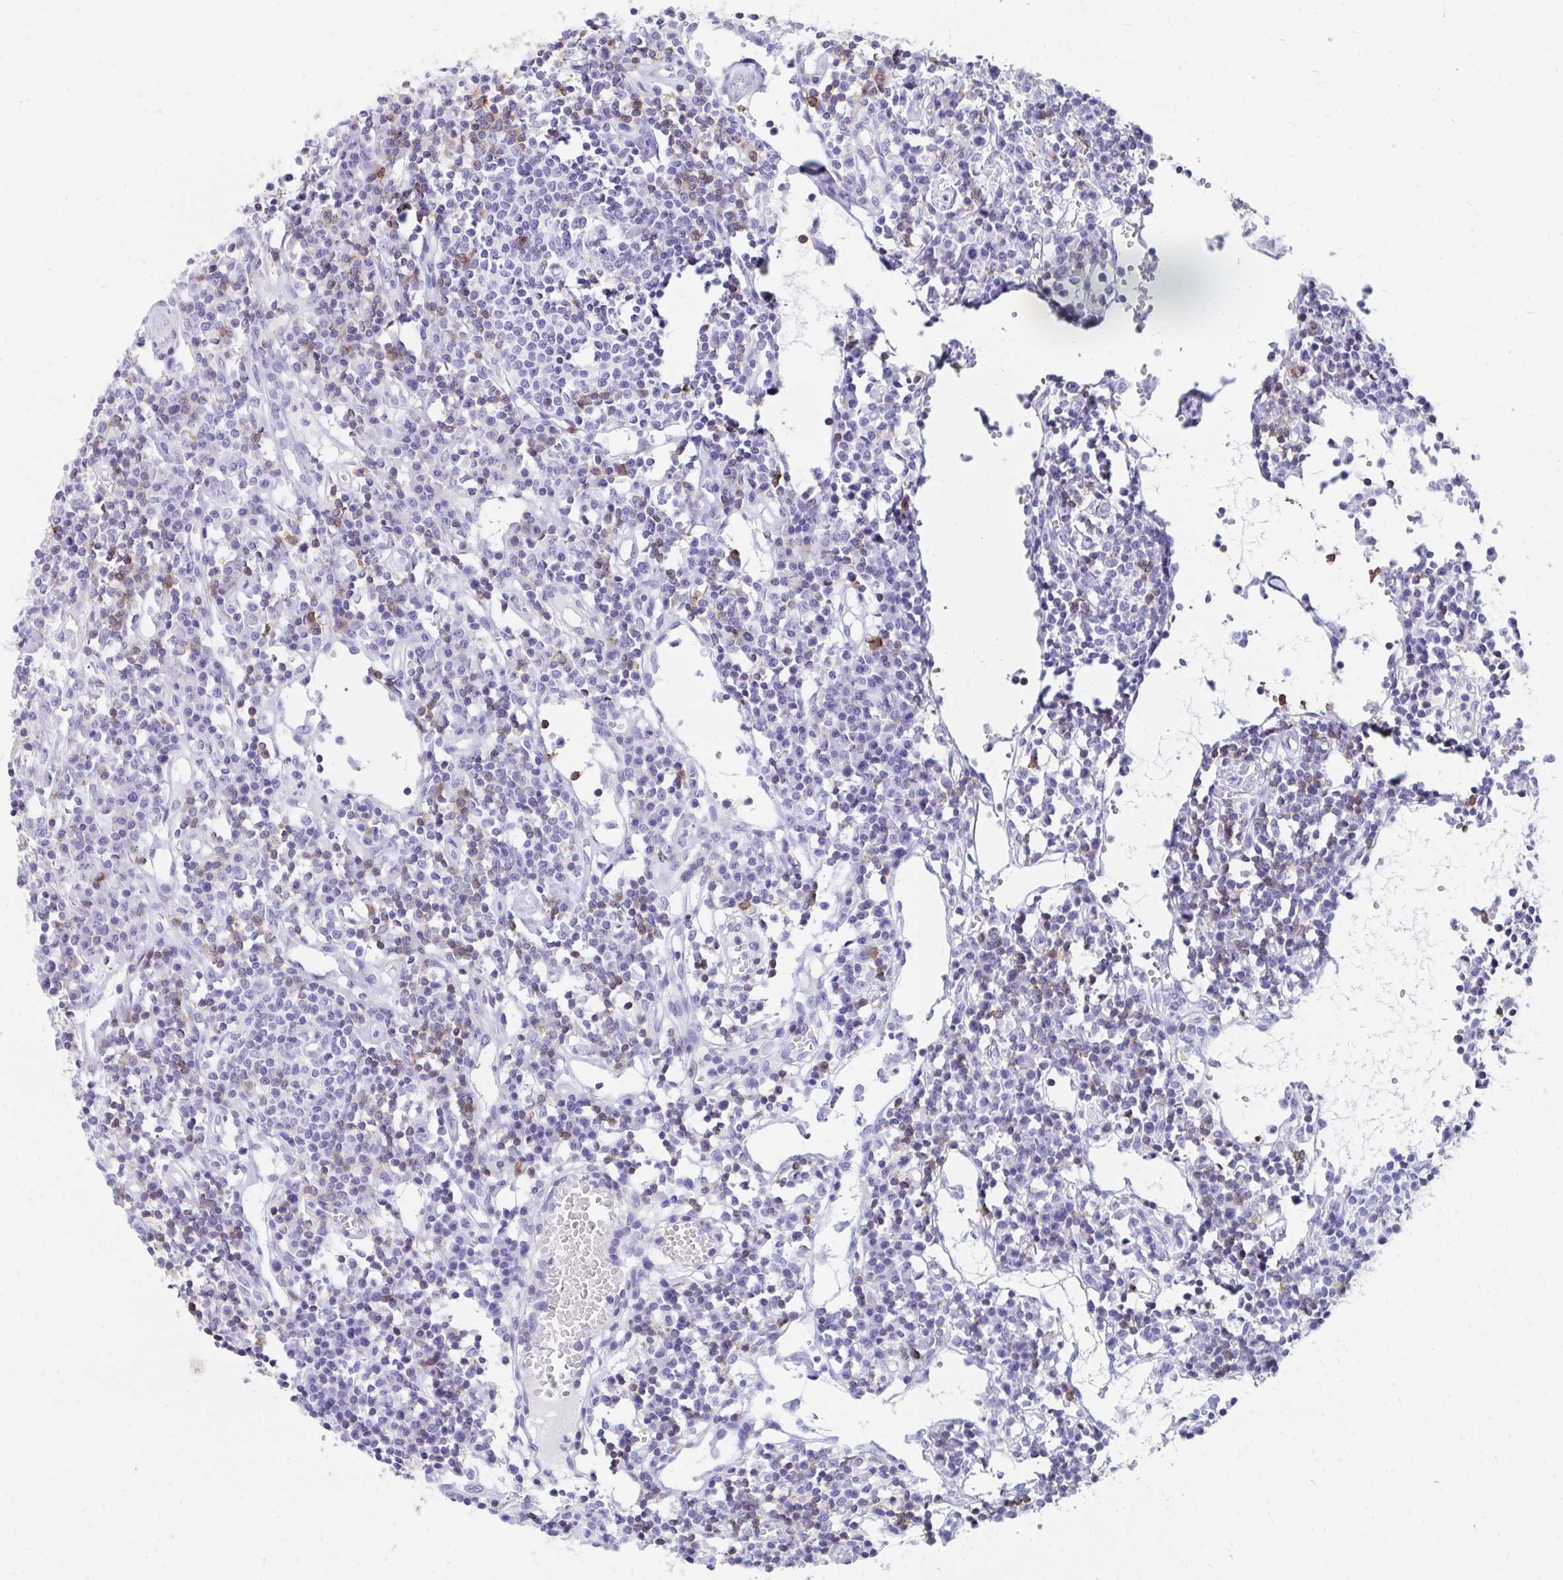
{"staining": {"intensity": "negative", "quantity": "none", "location": "none"}, "tissue": "lymph node", "cell_type": "Germinal center cells", "image_type": "normal", "snomed": [{"axis": "morphology", "description": "Normal tissue, NOS"}, {"axis": "topography", "description": "Lymph node"}], "caption": "The image demonstrates no significant expression in germinal center cells of lymph node.", "gene": "CD7", "patient": {"sex": "female", "age": 78}}